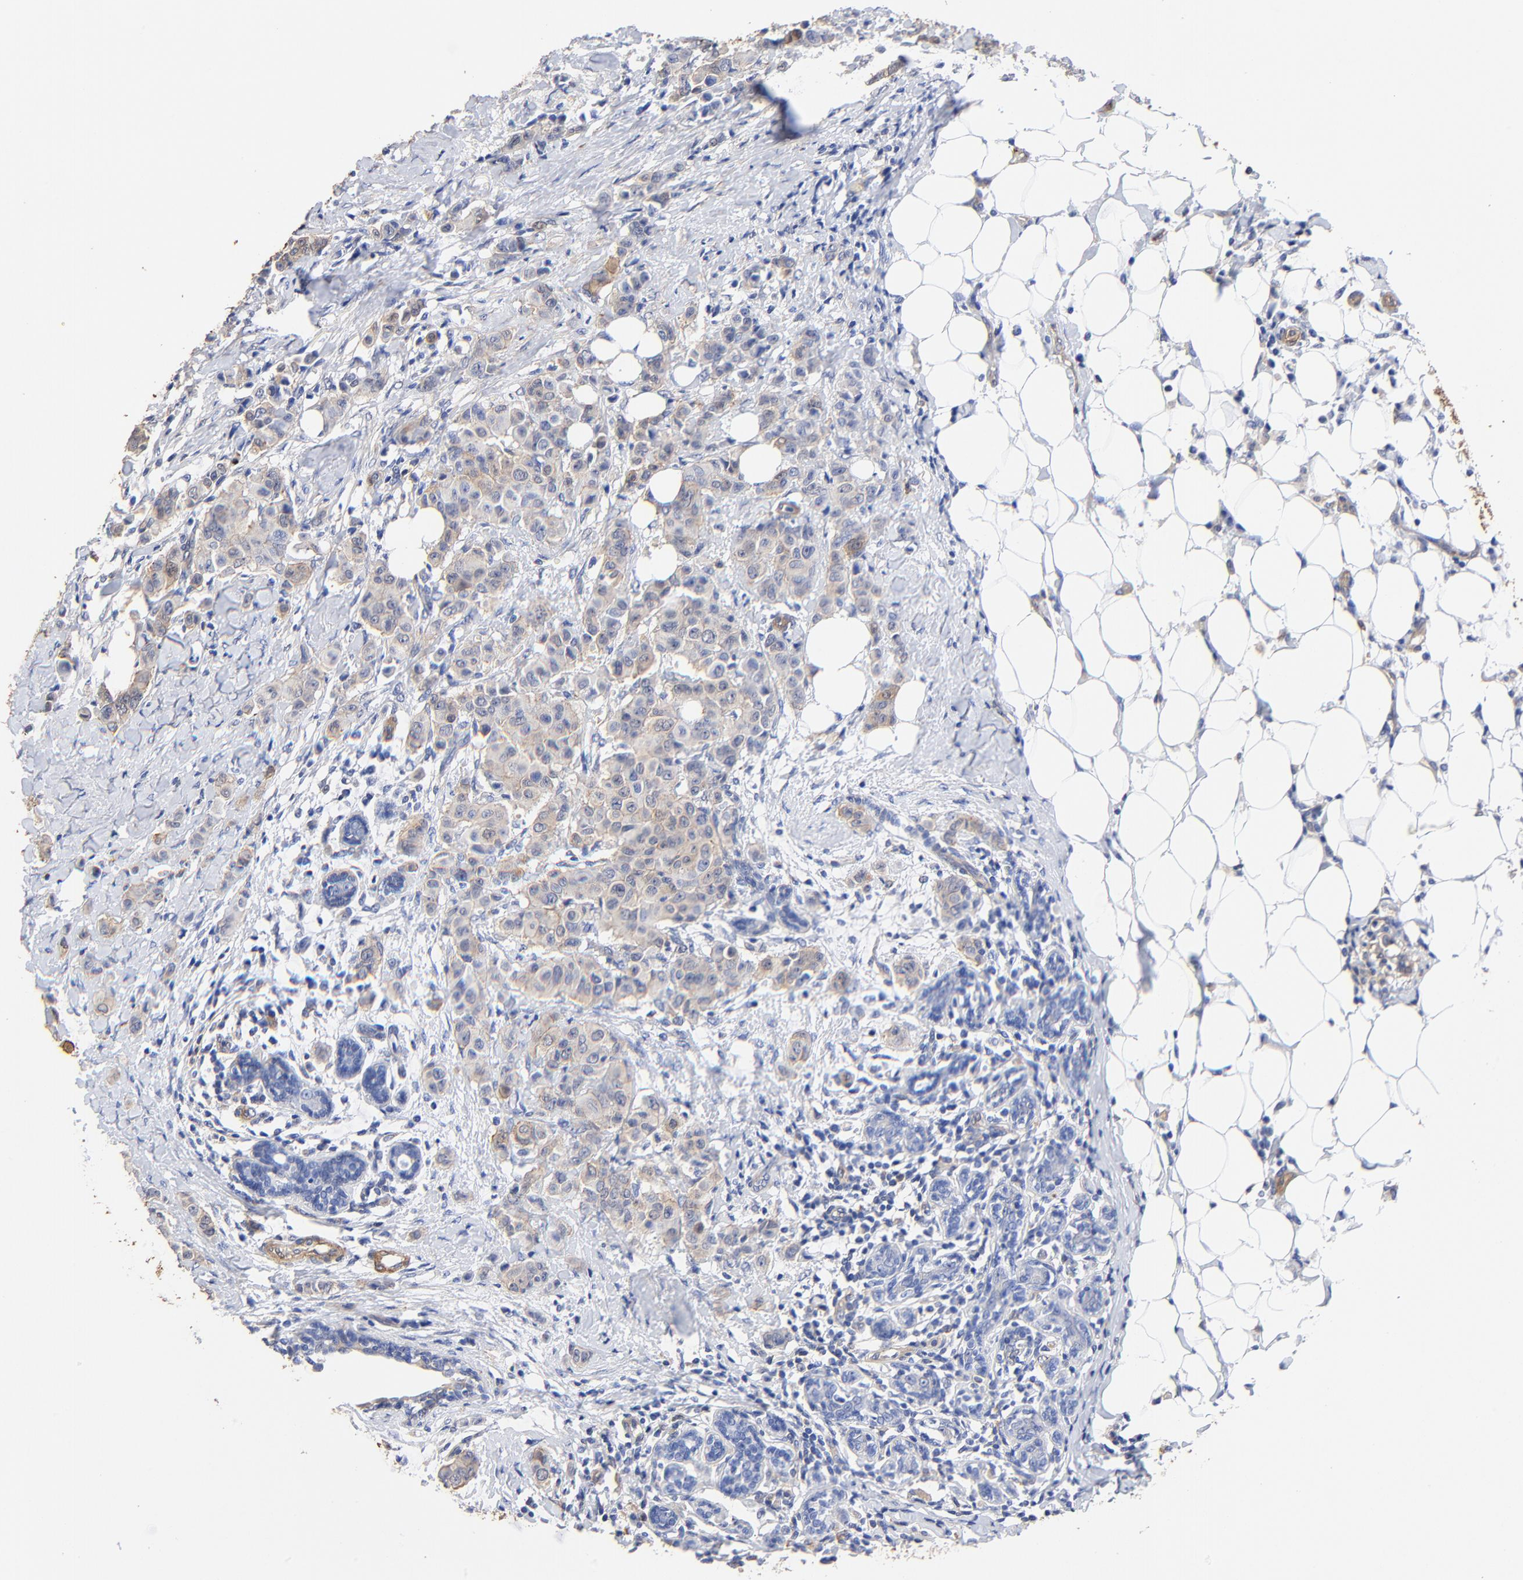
{"staining": {"intensity": "weak", "quantity": ">75%", "location": "cytoplasmic/membranous"}, "tissue": "breast cancer", "cell_type": "Tumor cells", "image_type": "cancer", "snomed": [{"axis": "morphology", "description": "Duct carcinoma"}, {"axis": "topography", "description": "Breast"}], "caption": "Human breast cancer stained with a protein marker shows weak staining in tumor cells.", "gene": "TAGLN2", "patient": {"sex": "female", "age": 40}}